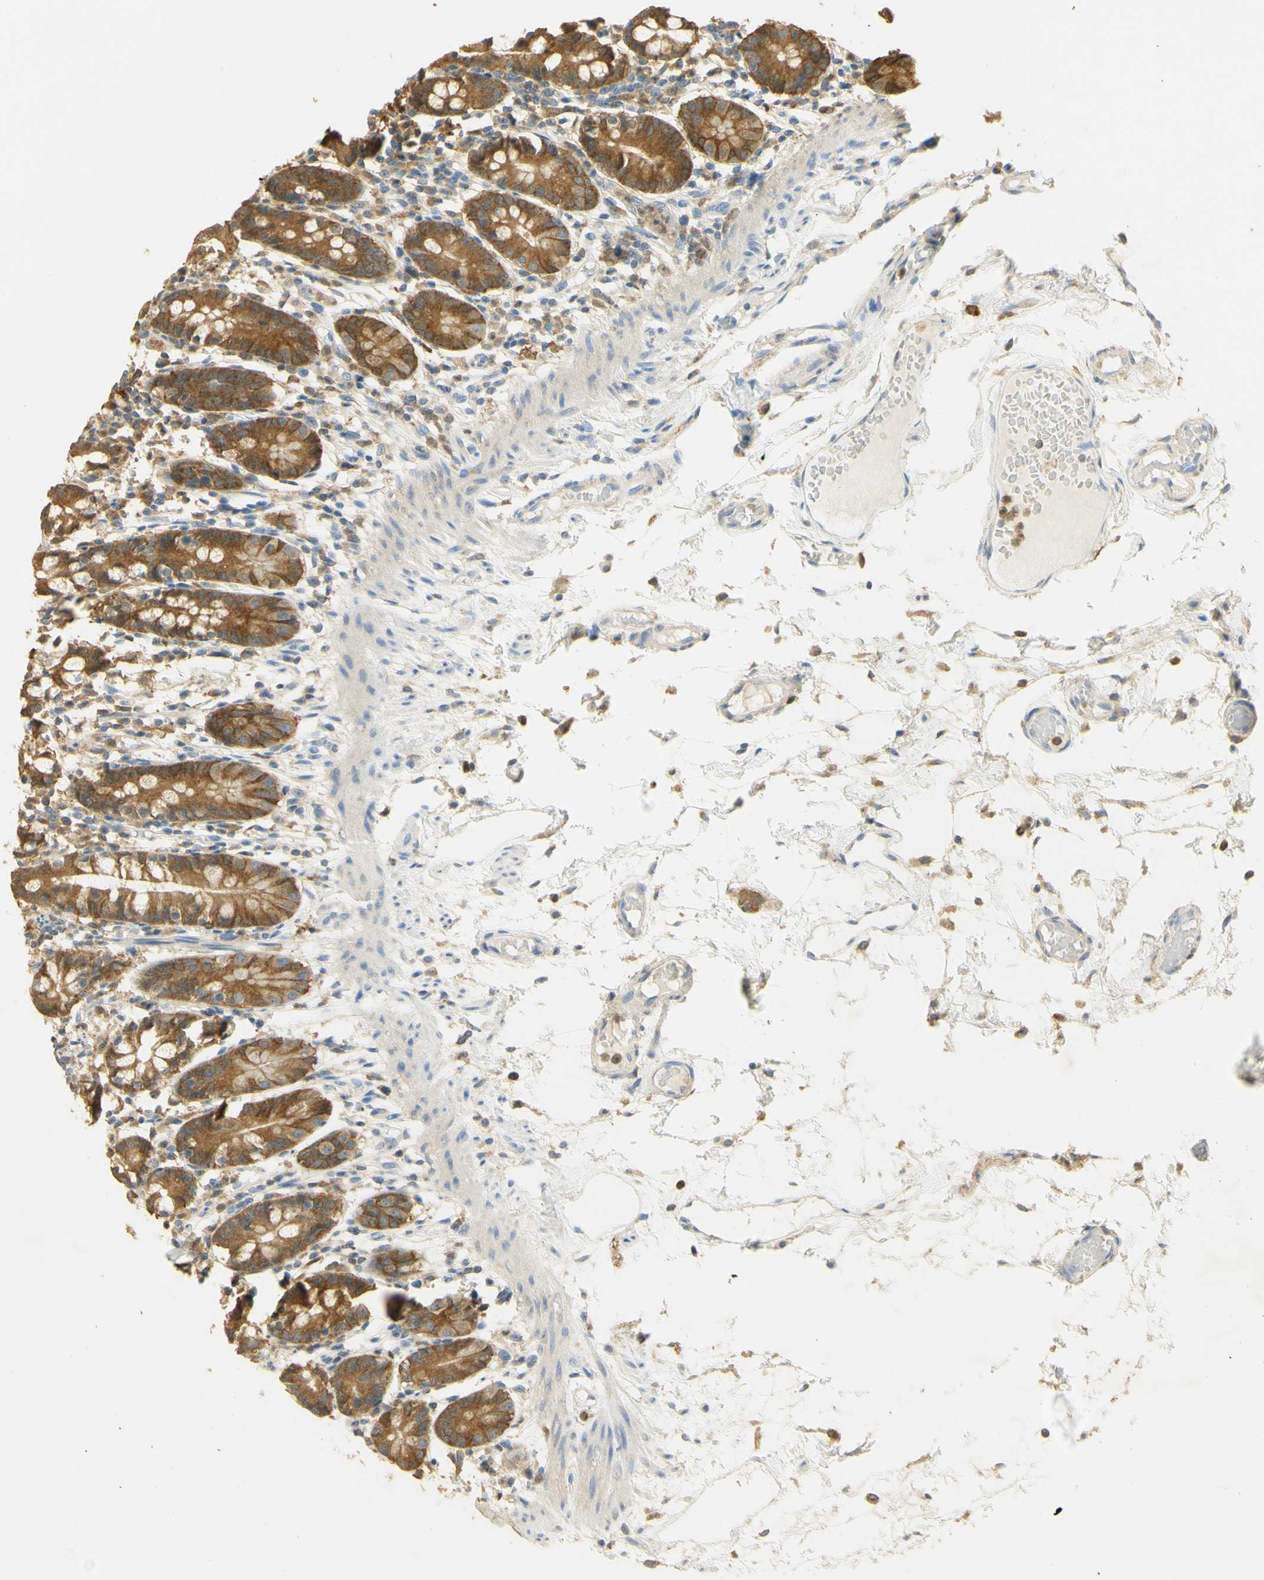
{"staining": {"intensity": "moderate", "quantity": ">75%", "location": "cytoplasmic/membranous"}, "tissue": "small intestine", "cell_type": "Glandular cells", "image_type": "normal", "snomed": [{"axis": "morphology", "description": "Normal tissue, NOS"}, {"axis": "morphology", "description": "Cystadenocarcinoma, serous, Metastatic site"}, {"axis": "topography", "description": "Small intestine"}], "caption": "Small intestine stained for a protein (brown) demonstrates moderate cytoplasmic/membranous positive staining in approximately >75% of glandular cells.", "gene": "PAK1", "patient": {"sex": "female", "age": 61}}